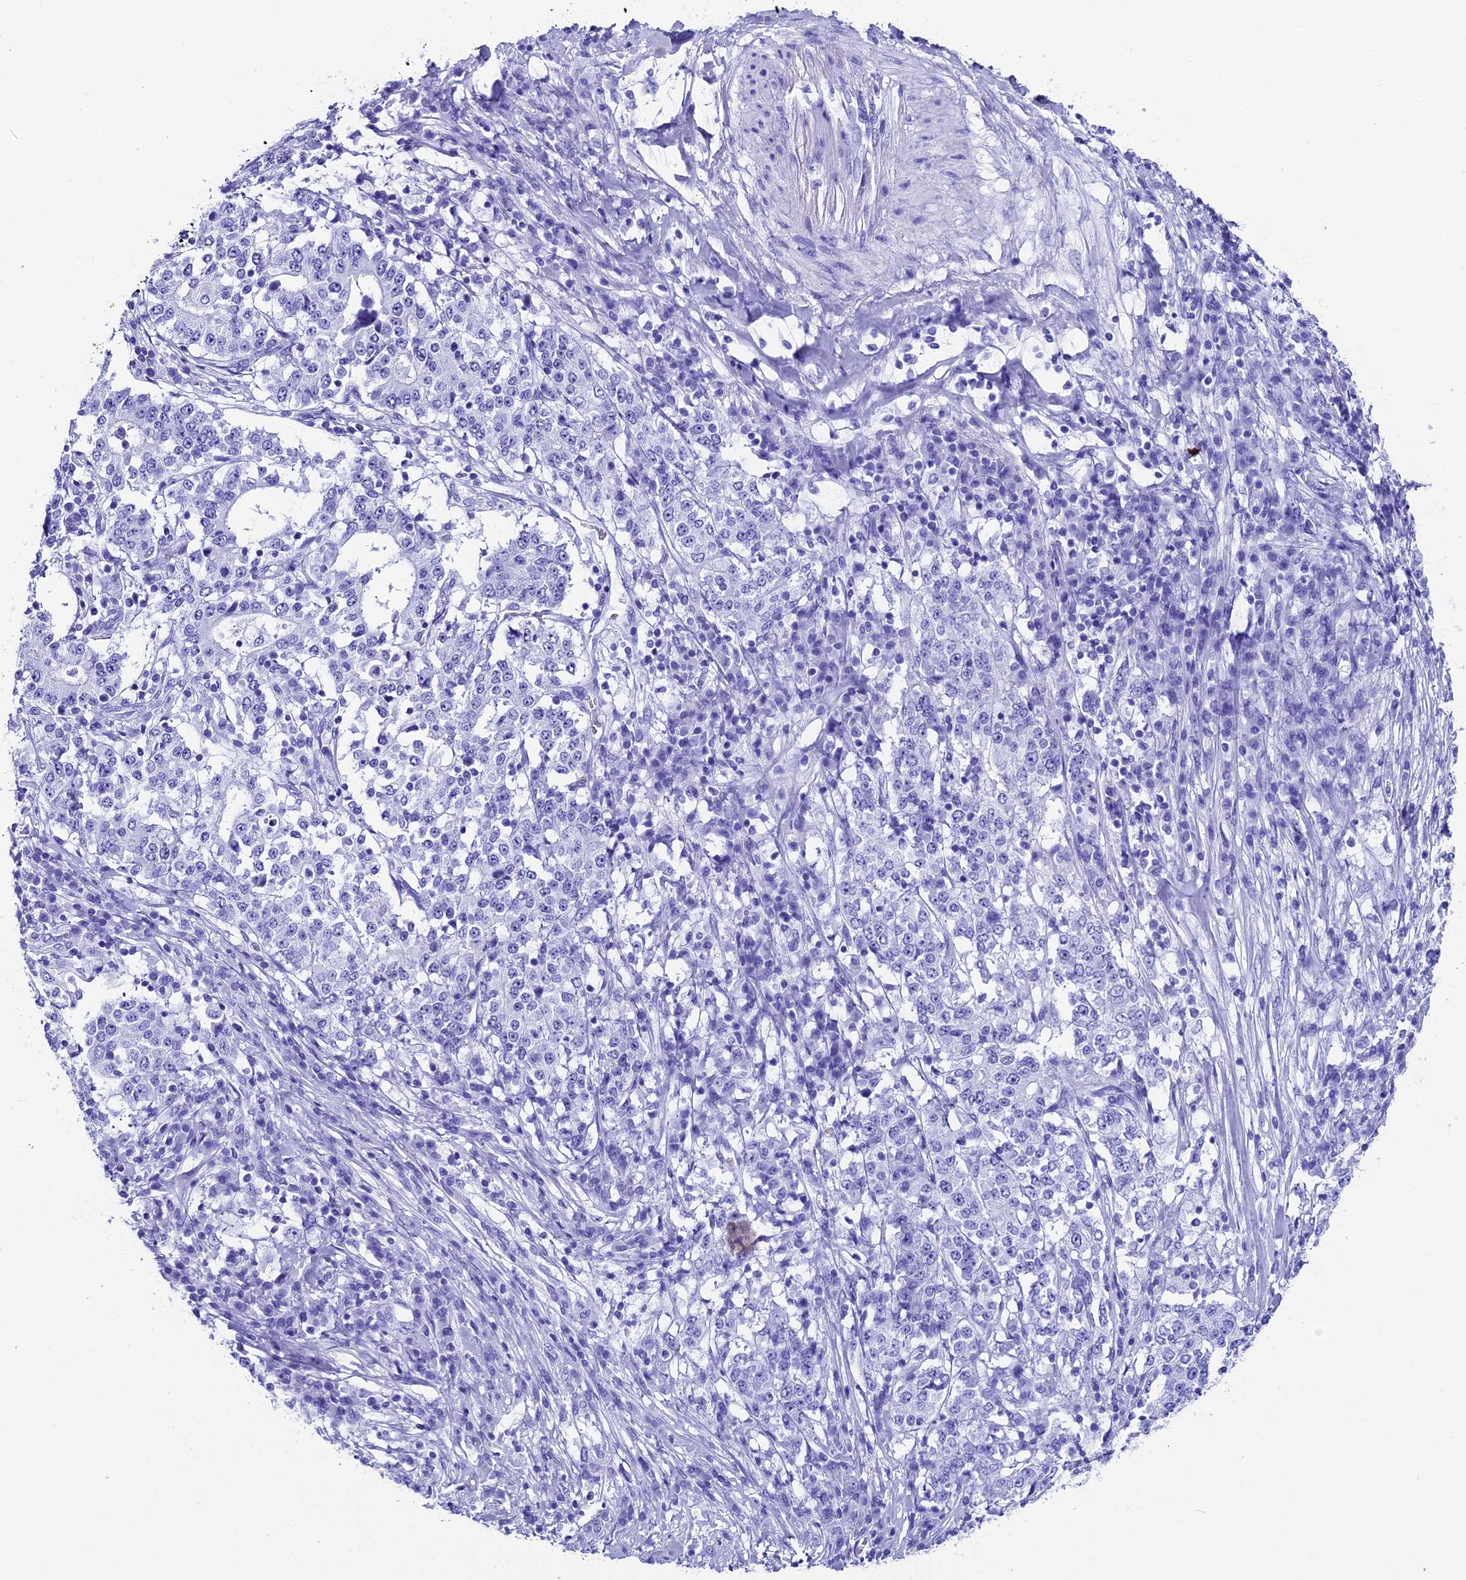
{"staining": {"intensity": "negative", "quantity": "none", "location": "none"}, "tissue": "stomach cancer", "cell_type": "Tumor cells", "image_type": "cancer", "snomed": [{"axis": "morphology", "description": "Adenocarcinoma, NOS"}, {"axis": "topography", "description": "Stomach"}], "caption": "Protein analysis of stomach adenocarcinoma reveals no significant staining in tumor cells.", "gene": "AP3B2", "patient": {"sex": "male", "age": 59}}